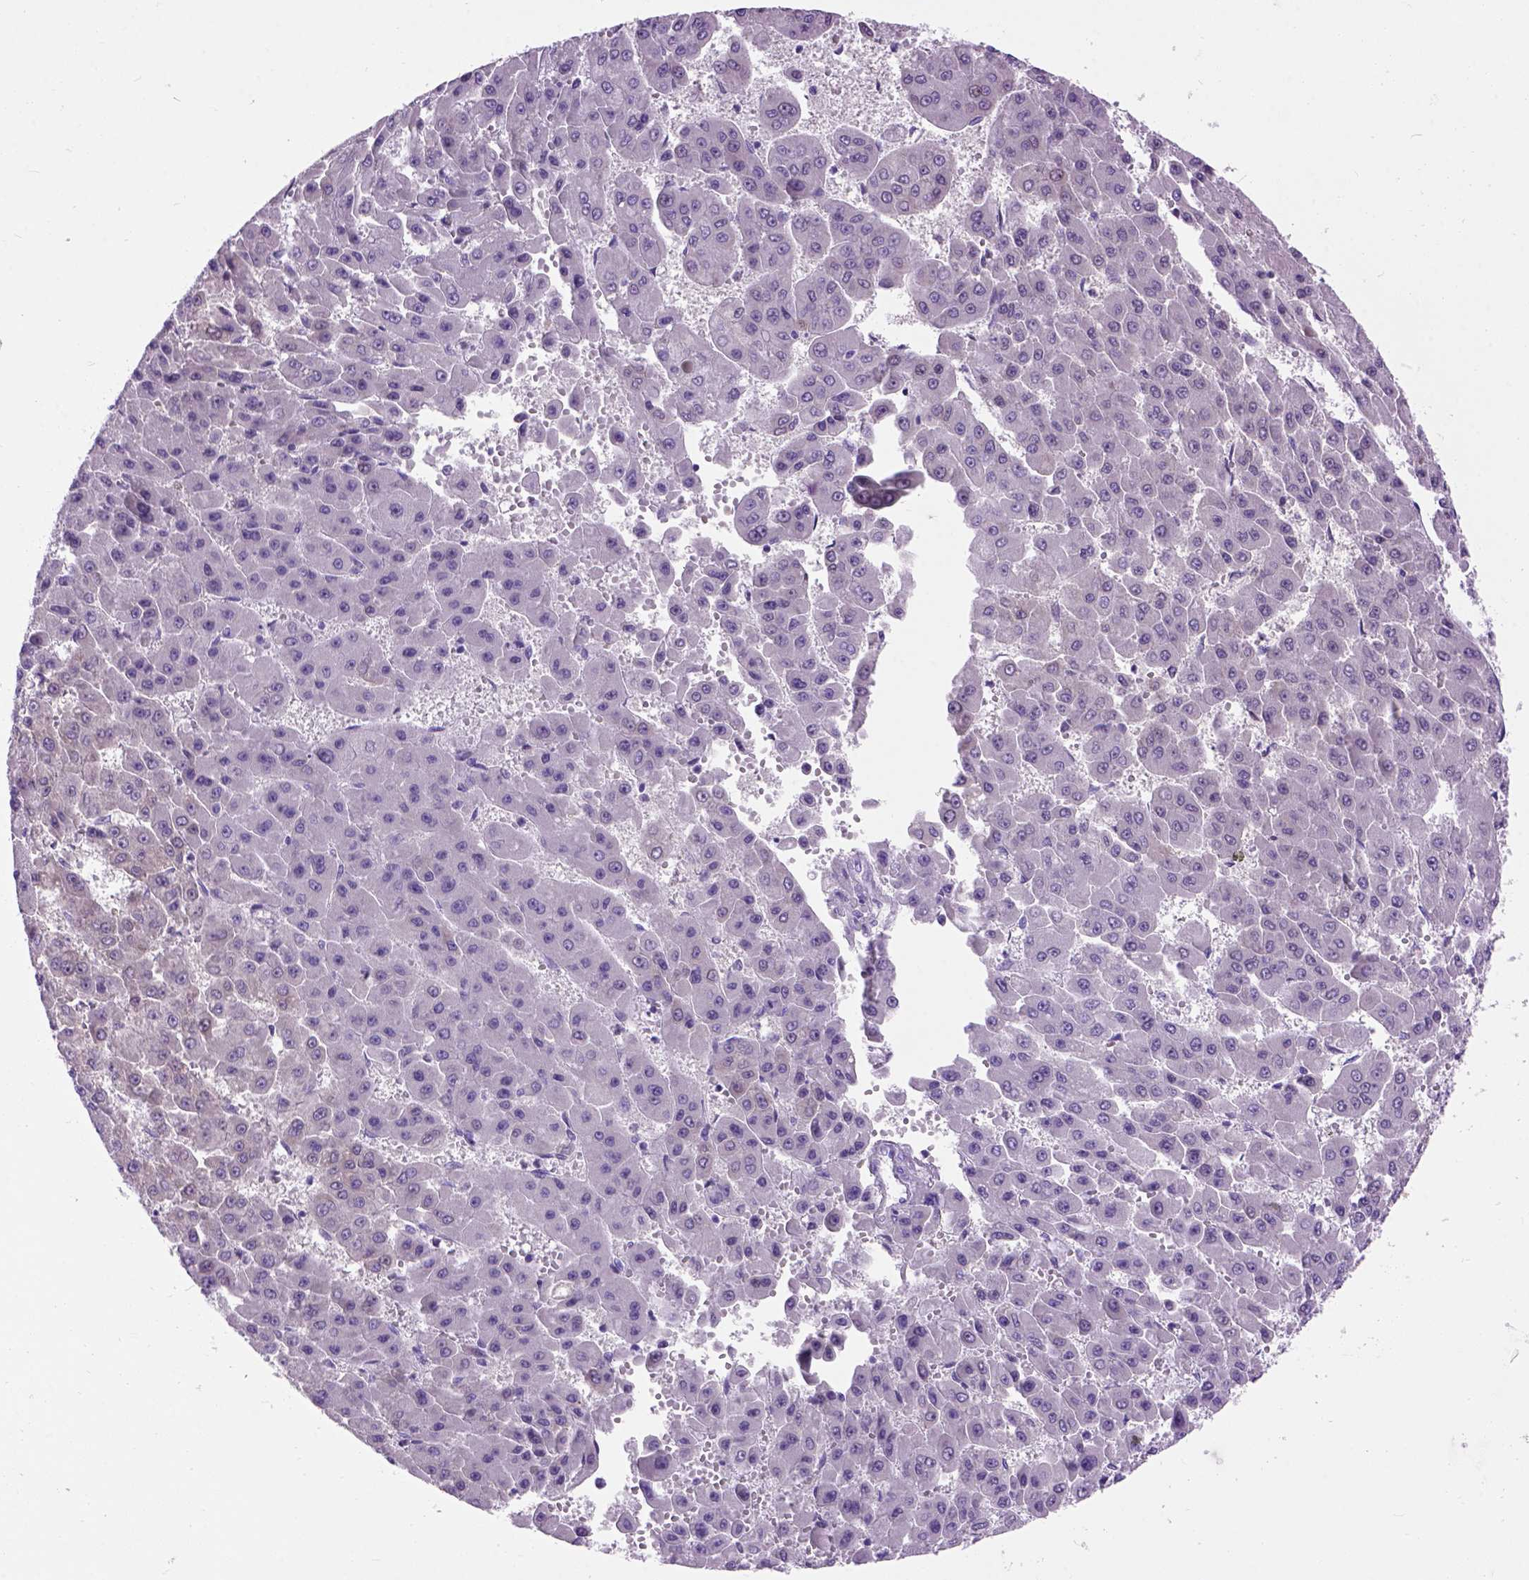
{"staining": {"intensity": "negative", "quantity": "none", "location": "none"}, "tissue": "liver cancer", "cell_type": "Tumor cells", "image_type": "cancer", "snomed": [{"axis": "morphology", "description": "Carcinoma, Hepatocellular, NOS"}, {"axis": "topography", "description": "Liver"}], "caption": "The image displays no significant staining in tumor cells of liver hepatocellular carcinoma.", "gene": "MAPT", "patient": {"sex": "male", "age": 78}}